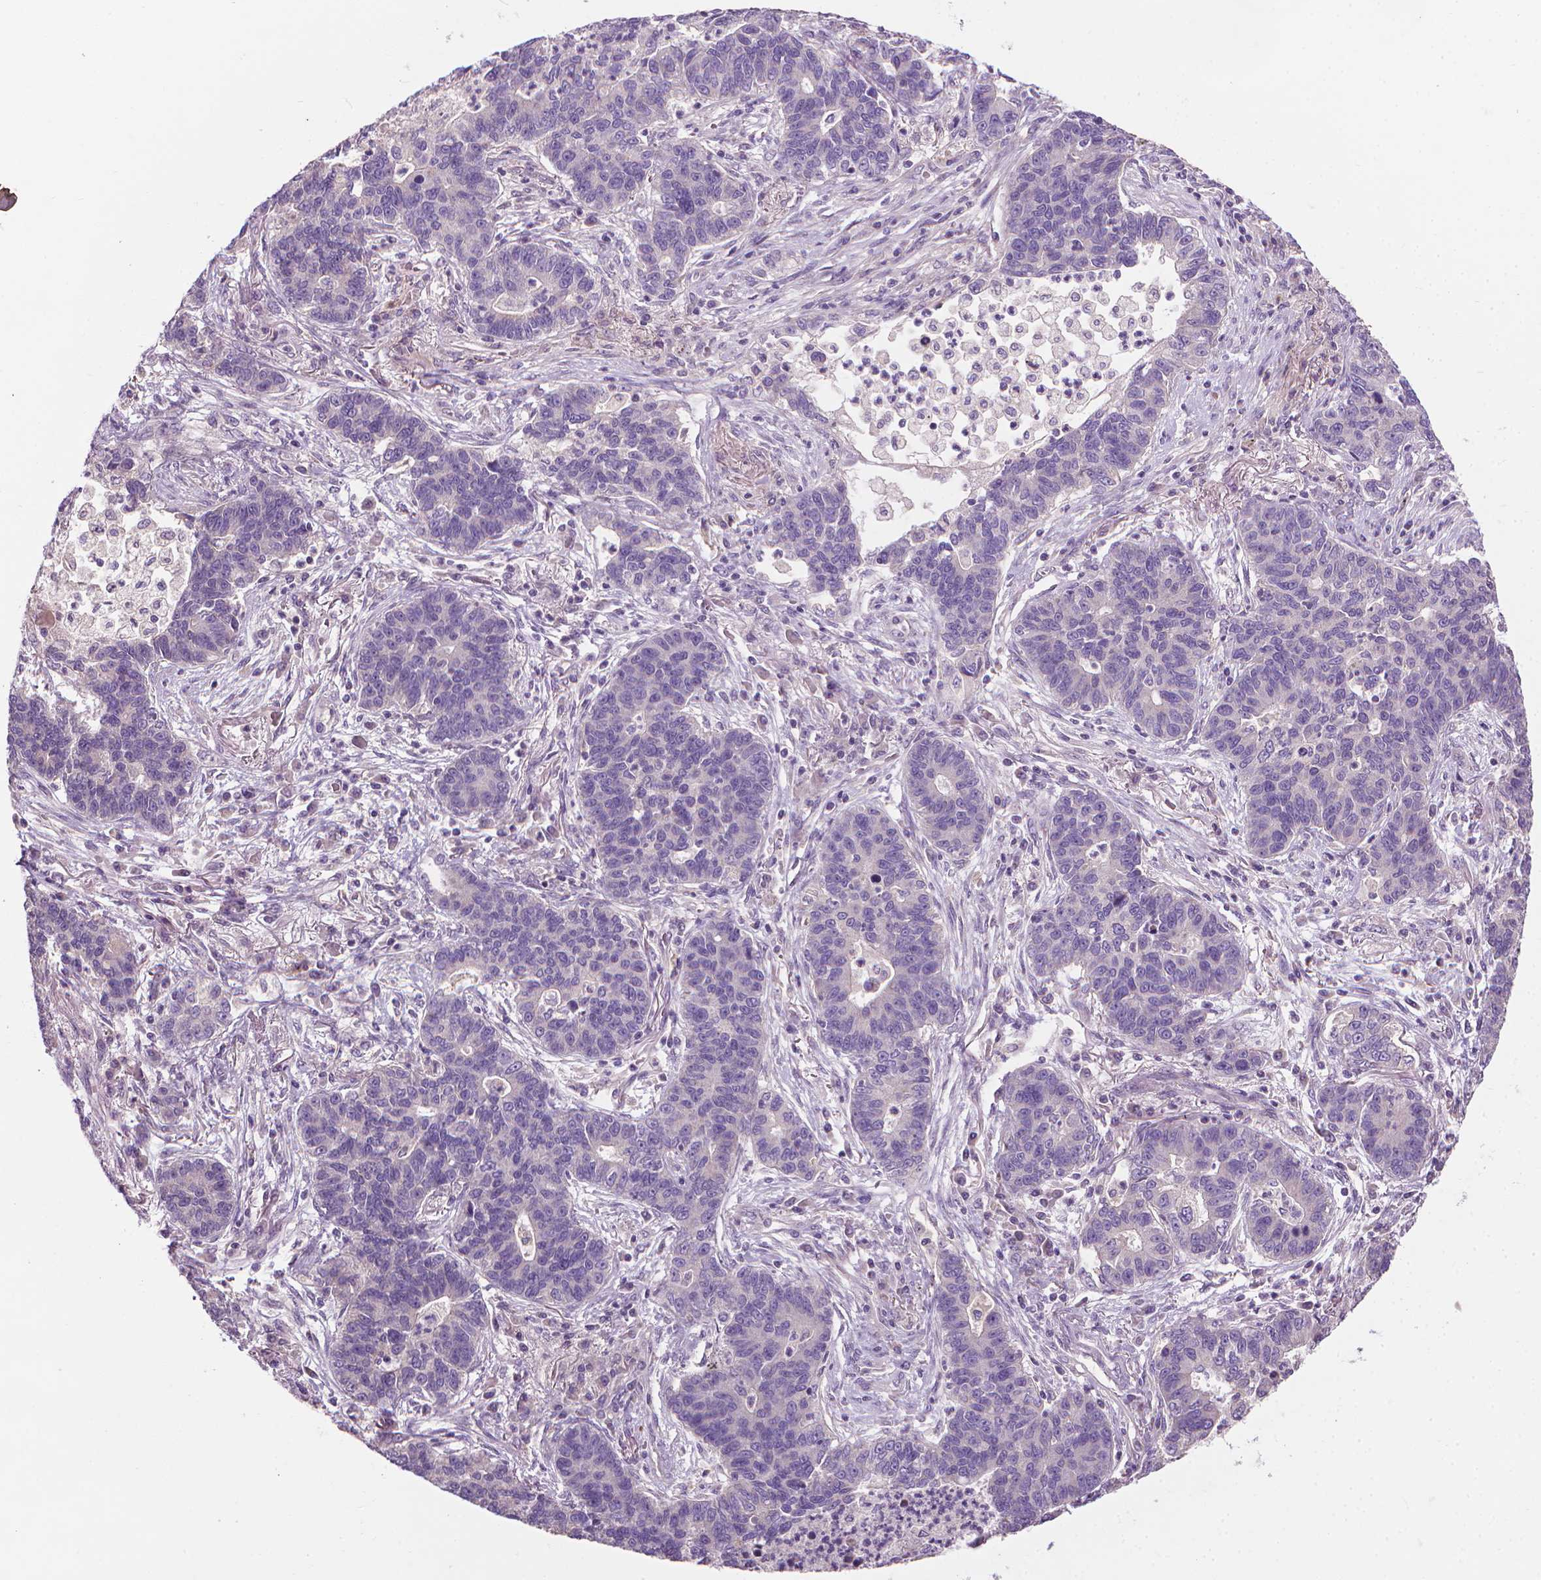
{"staining": {"intensity": "negative", "quantity": "none", "location": "none"}, "tissue": "lung cancer", "cell_type": "Tumor cells", "image_type": "cancer", "snomed": [{"axis": "morphology", "description": "Adenocarcinoma, NOS"}, {"axis": "topography", "description": "Lung"}], "caption": "This is an immunohistochemistry histopathology image of lung cancer (adenocarcinoma). There is no expression in tumor cells.", "gene": "RIIAD1", "patient": {"sex": "female", "age": 57}}